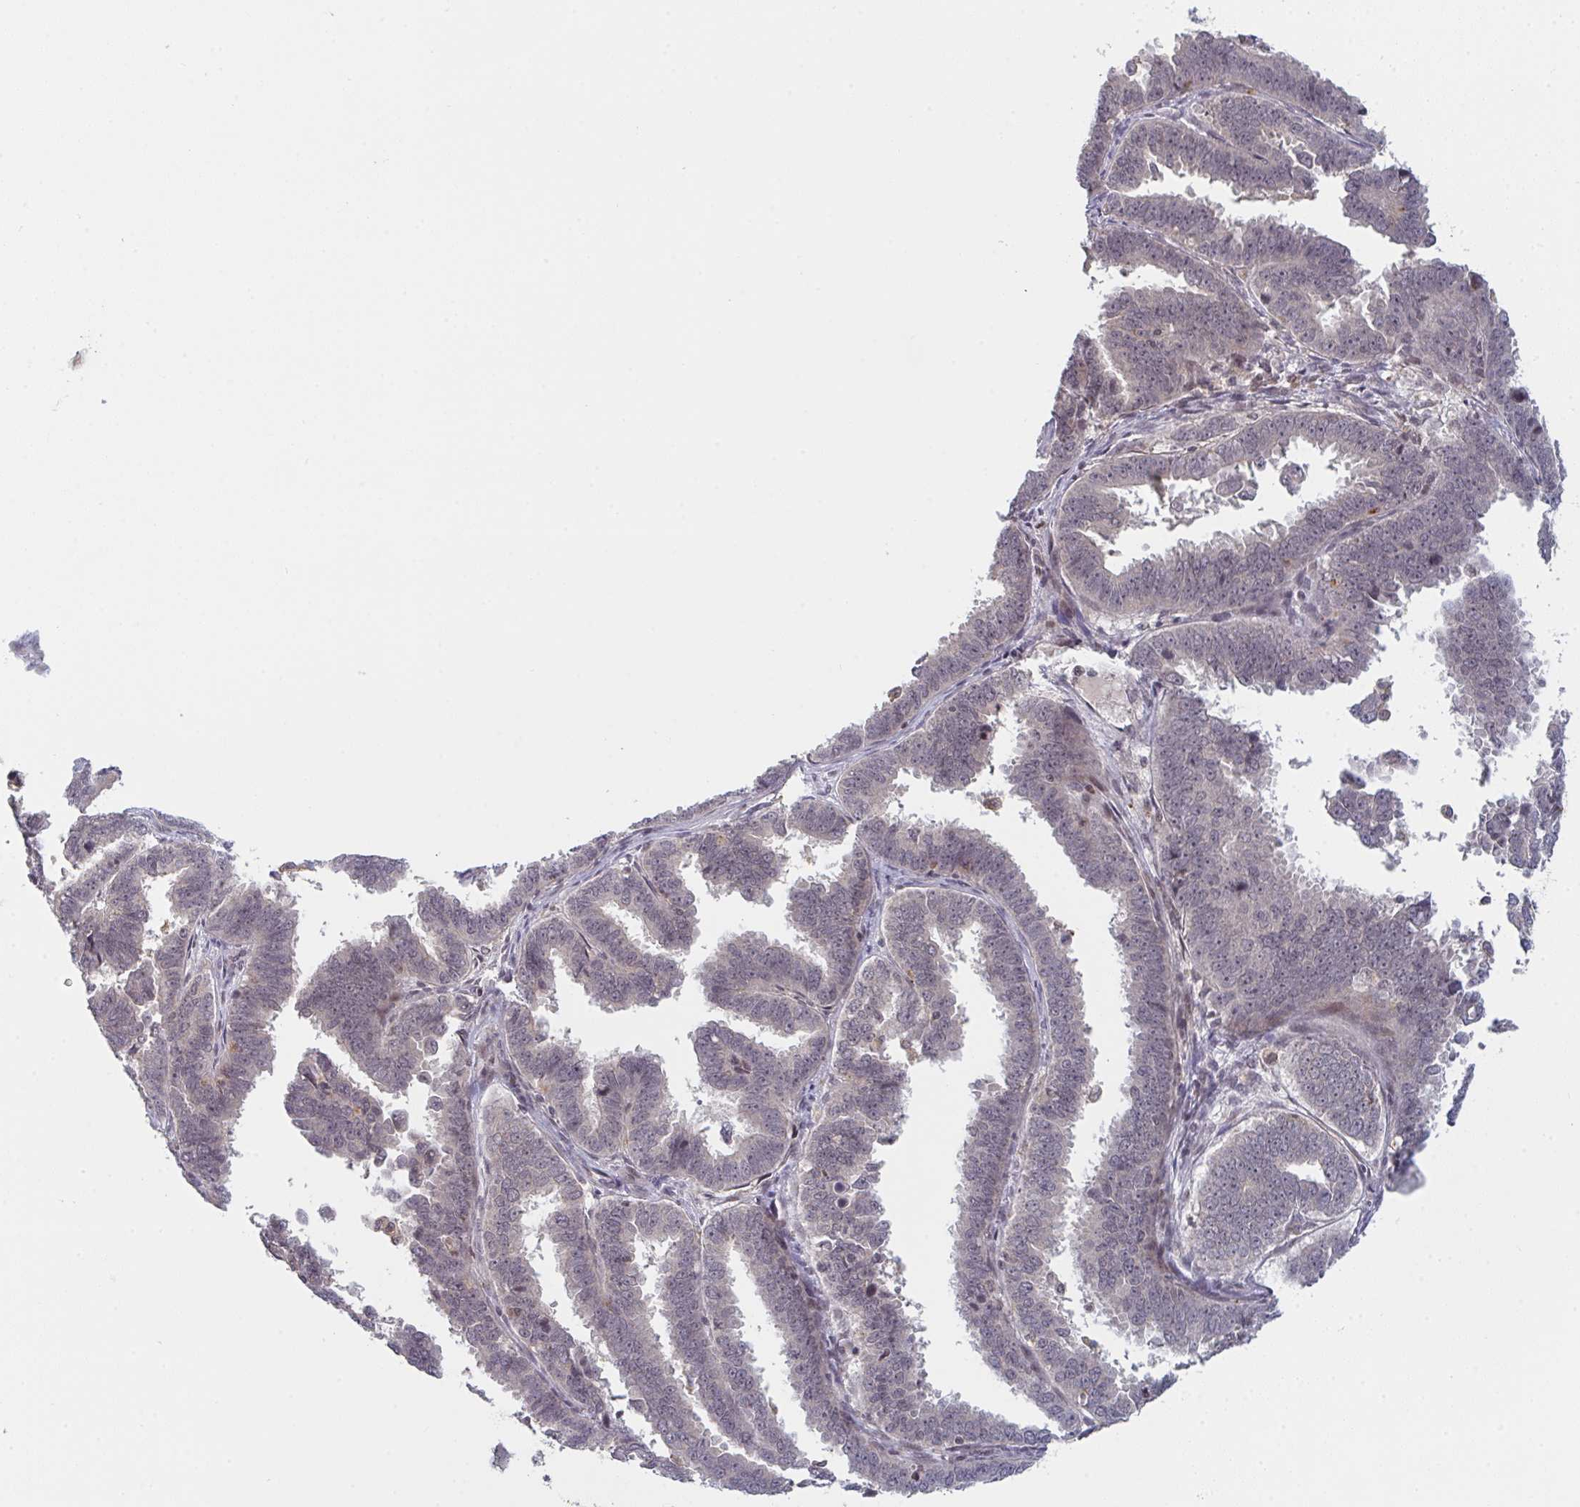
{"staining": {"intensity": "negative", "quantity": "none", "location": "none"}, "tissue": "endometrial cancer", "cell_type": "Tumor cells", "image_type": "cancer", "snomed": [{"axis": "morphology", "description": "Adenocarcinoma, NOS"}, {"axis": "topography", "description": "Endometrium"}], "caption": "Immunohistochemistry of endometrial cancer shows no expression in tumor cells. The staining is performed using DAB (3,3'-diaminobenzidine) brown chromogen with nuclei counter-stained in using hematoxylin.", "gene": "DCST1", "patient": {"sex": "female", "age": 75}}